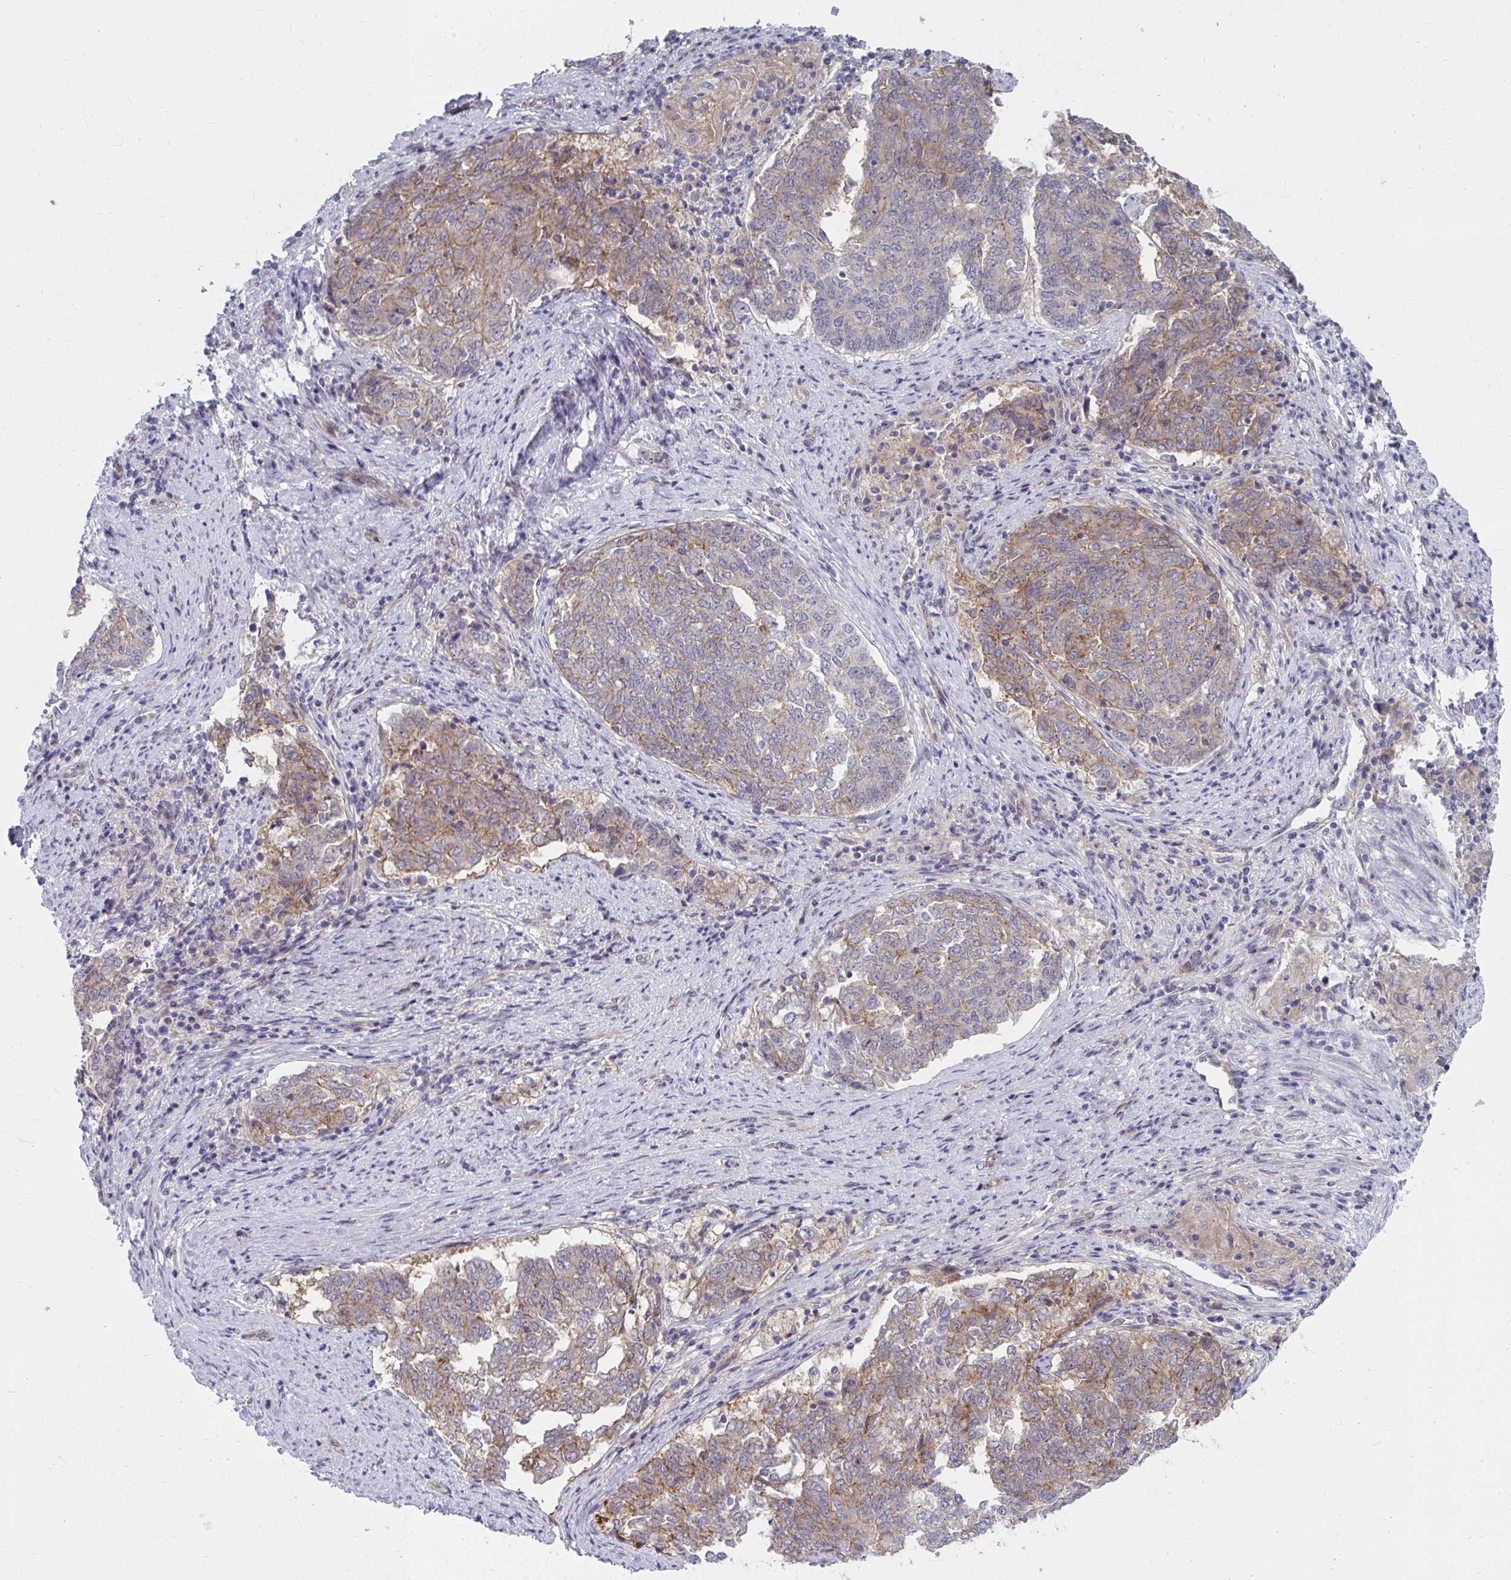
{"staining": {"intensity": "moderate", "quantity": "25%-75%", "location": "cytoplasmic/membranous"}, "tissue": "endometrial cancer", "cell_type": "Tumor cells", "image_type": "cancer", "snomed": [{"axis": "morphology", "description": "Adenocarcinoma, NOS"}, {"axis": "topography", "description": "Endometrium"}], "caption": "Immunohistochemistry (IHC) histopathology image of human endometrial adenocarcinoma stained for a protein (brown), which displays medium levels of moderate cytoplasmic/membranous expression in approximately 25%-75% of tumor cells.", "gene": "MUS81", "patient": {"sex": "female", "age": 80}}